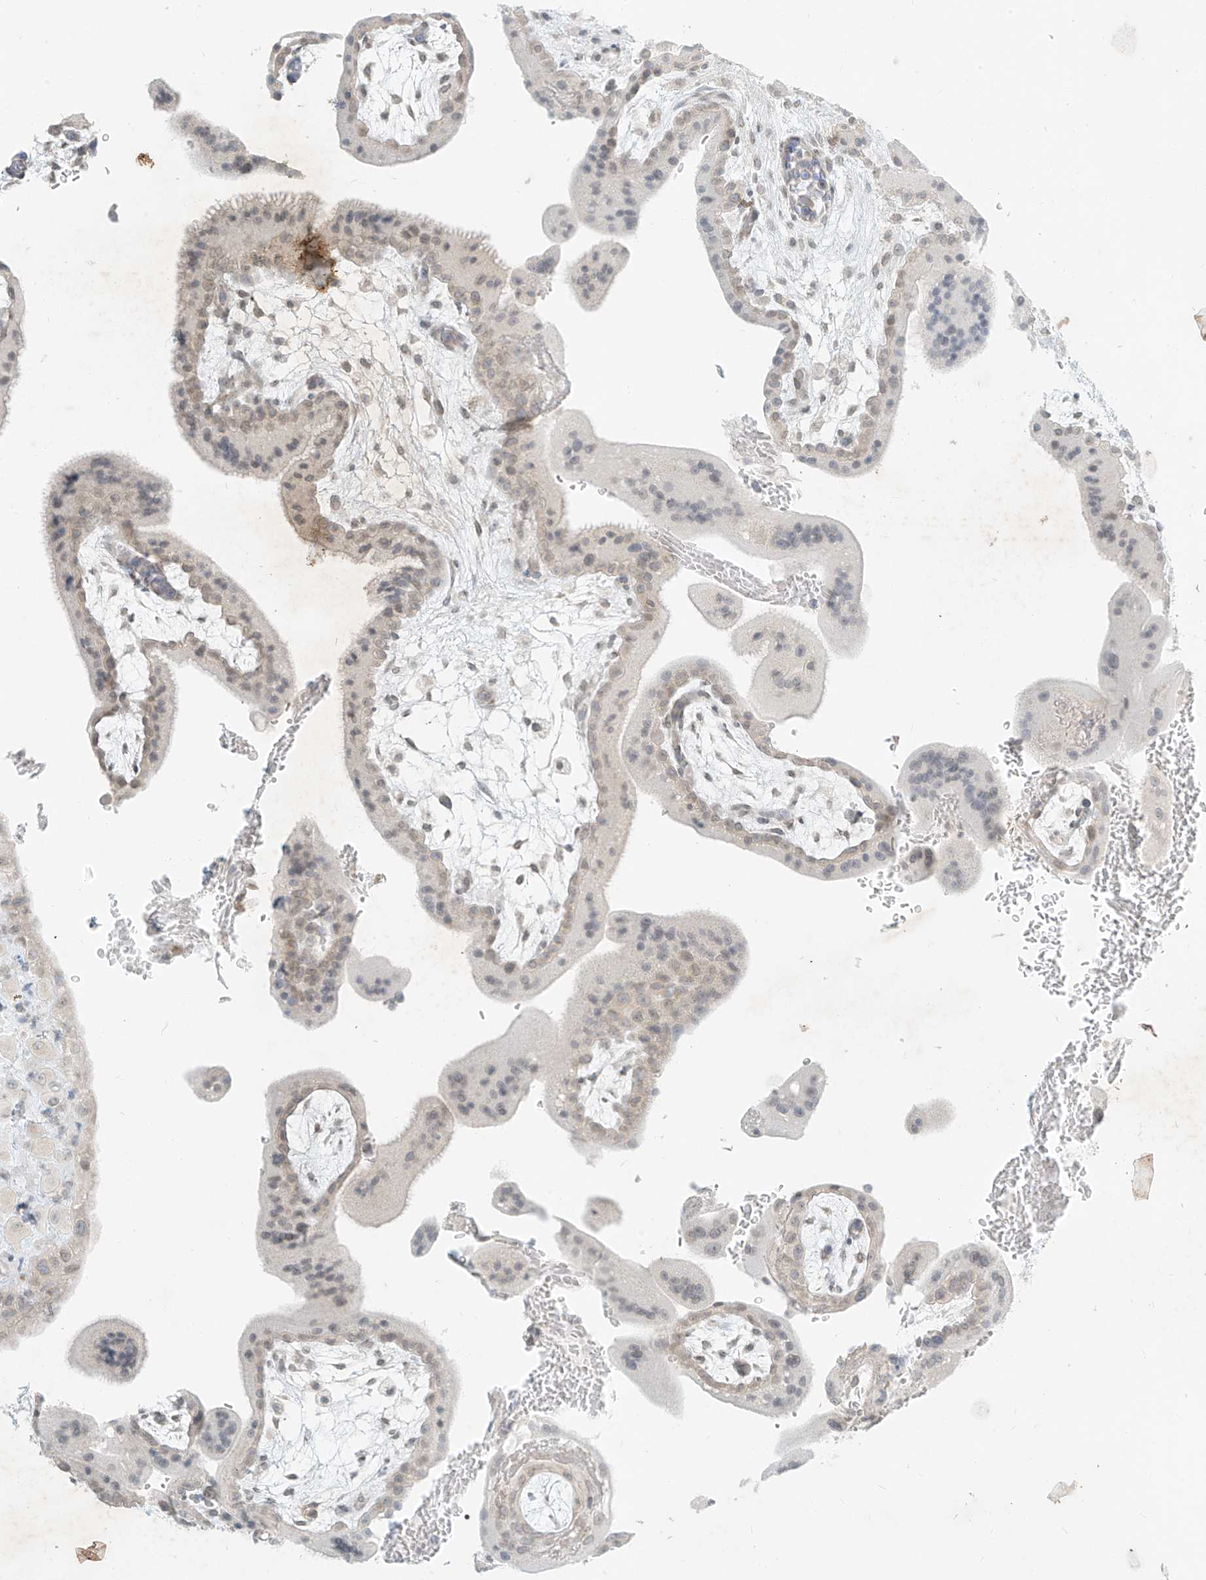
{"staining": {"intensity": "negative", "quantity": "none", "location": "none"}, "tissue": "placenta", "cell_type": "Decidual cells", "image_type": "normal", "snomed": [{"axis": "morphology", "description": "Normal tissue, NOS"}, {"axis": "topography", "description": "Placenta"}], "caption": "IHC photomicrograph of normal human placenta stained for a protein (brown), which reveals no expression in decidual cells.", "gene": "OSBPL7", "patient": {"sex": "female", "age": 35}}